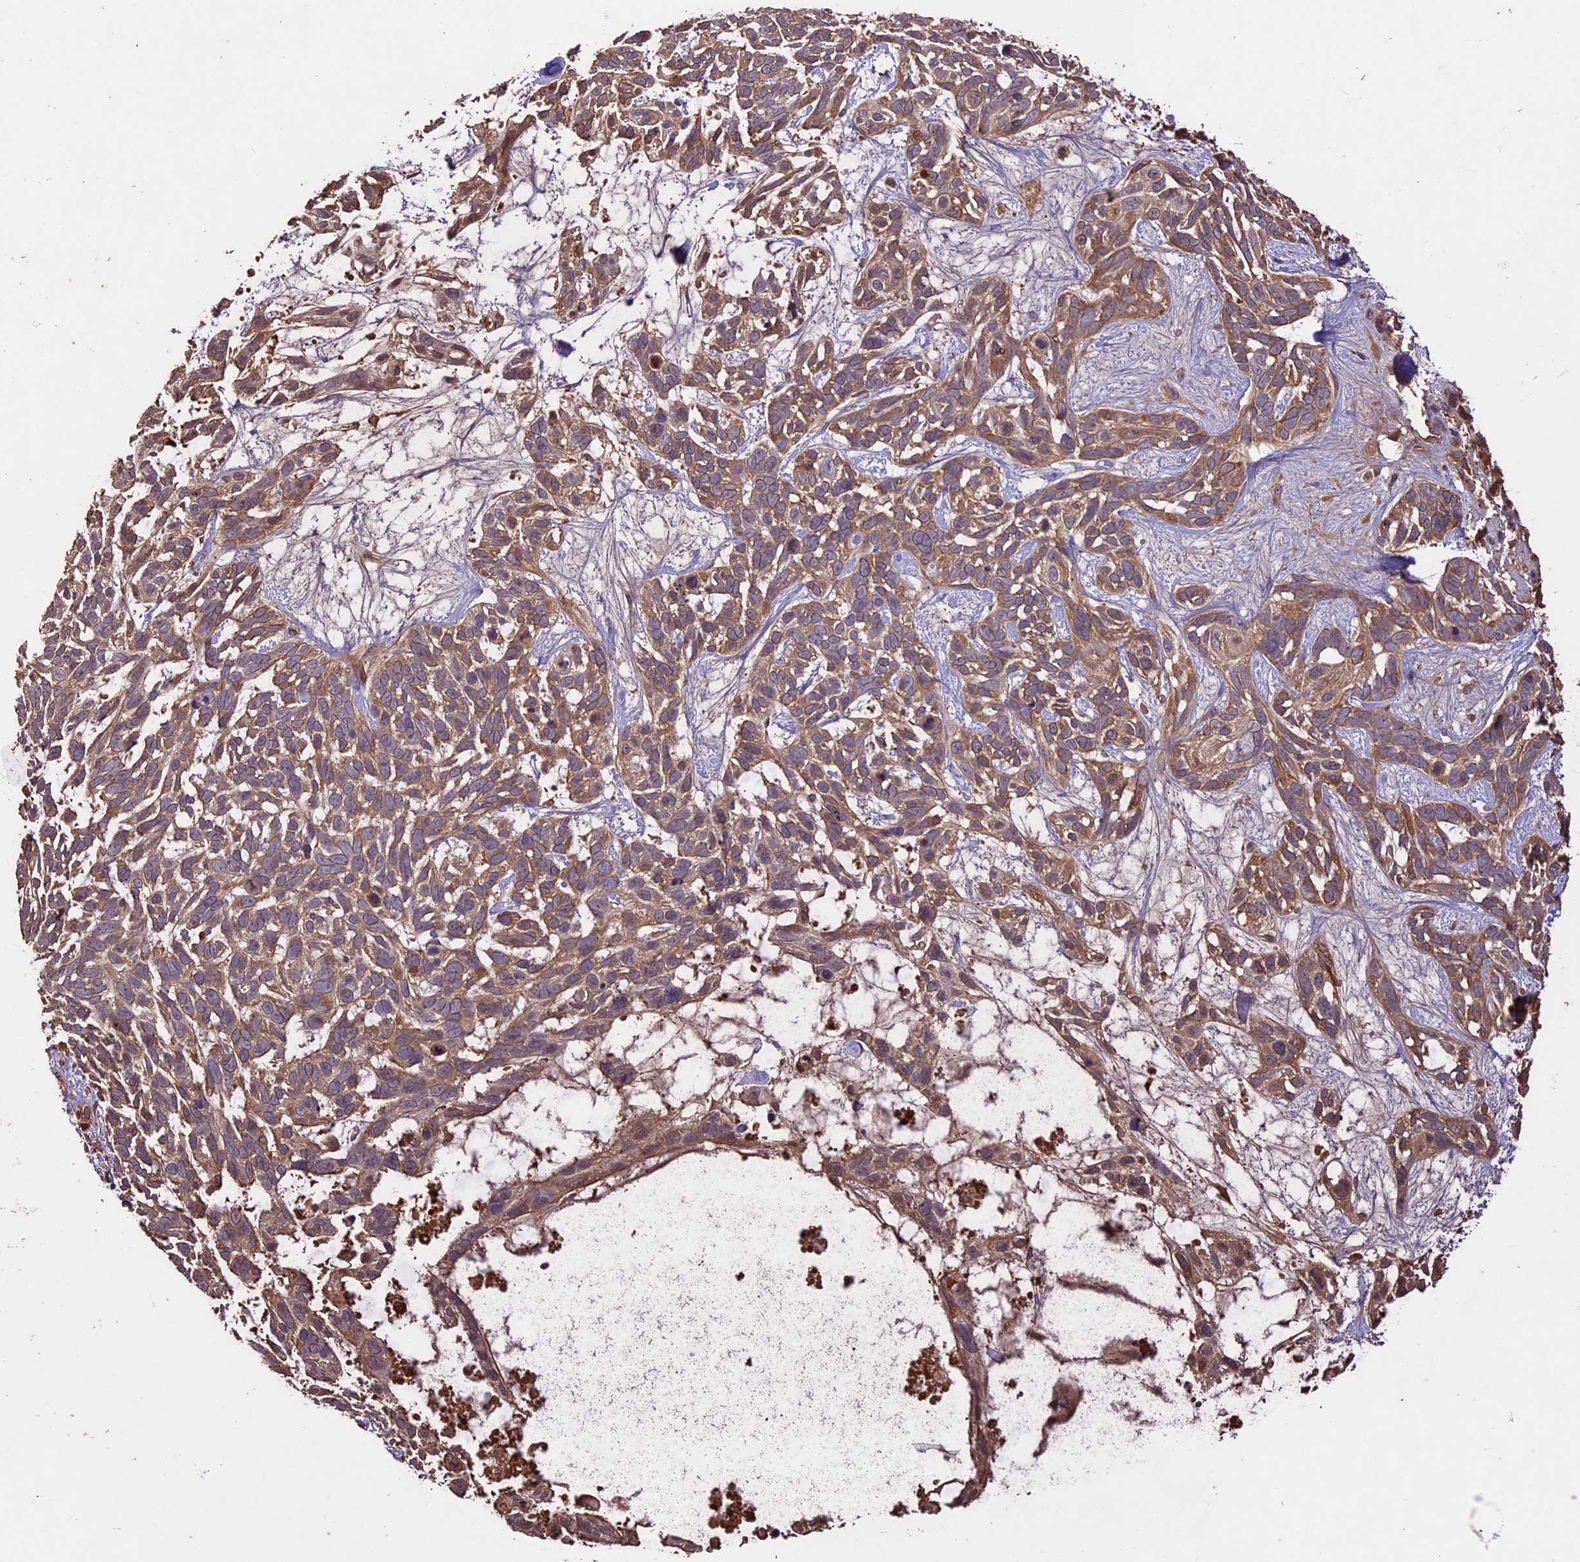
{"staining": {"intensity": "moderate", "quantity": "25%-75%", "location": "cytoplasmic/membranous"}, "tissue": "skin cancer", "cell_type": "Tumor cells", "image_type": "cancer", "snomed": [{"axis": "morphology", "description": "Basal cell carcinoma"}, {"axis": "topography", "description": "Skin"}], "caption": "Protein expression analysis of human skin cancer reveals moderate cytoplasmic/membranous expression in about 25%-75% of tumor cells.", "gene": "CRLF1", "patient": {"sex": "male", "age": 88}}